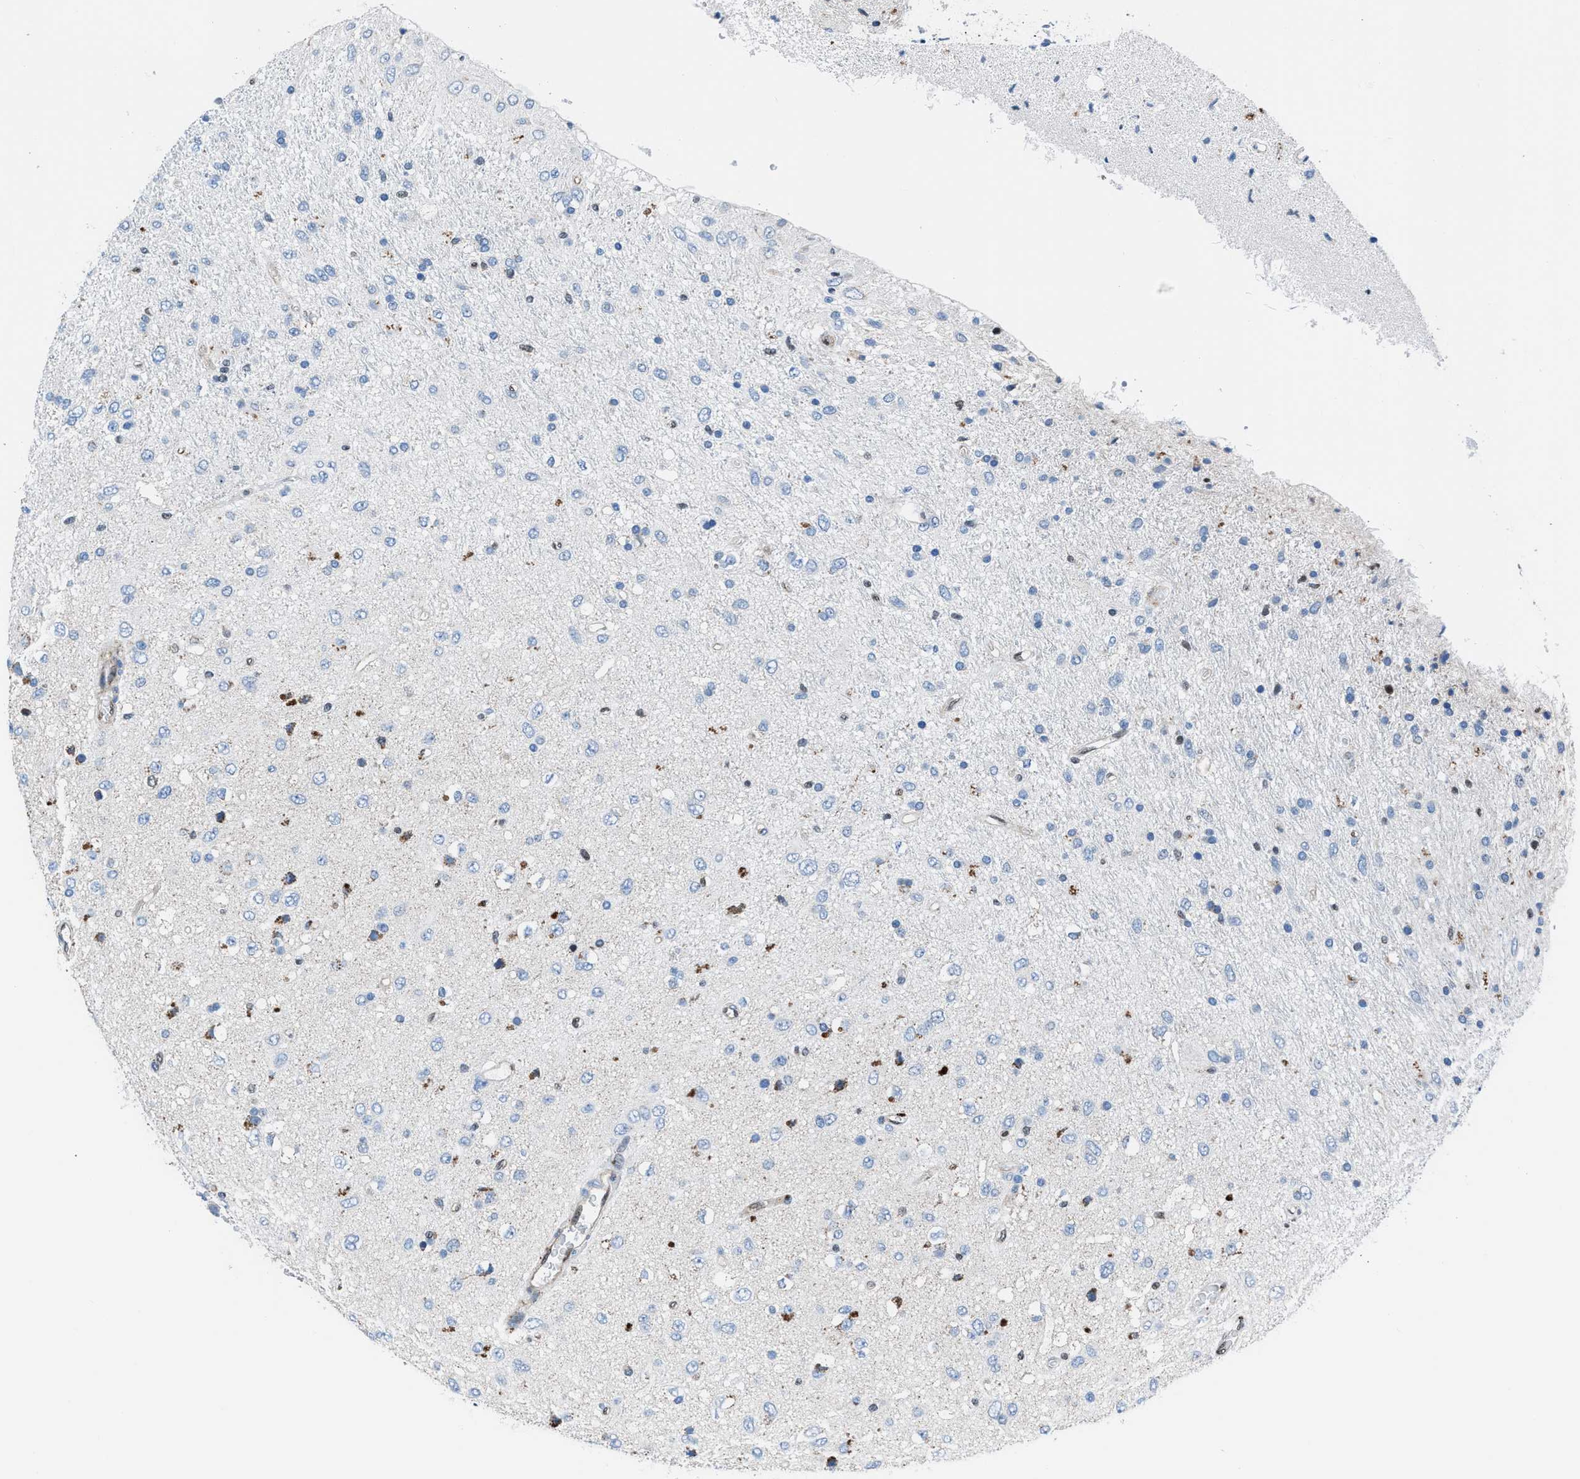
{"staining": {"intensity": "negative", "quantity": "none", "location": "none"}, "tissue": "glioma", "cell_type": "Tumor cells", "image_type": "cancer", "snomed": [{"axis": "morphology", "description": "Glioma, malignant, Low grade"}, {"axis": "topography", "description": "Brain"}], "caption": "Immunohistochemical staining of human low-grade glioma (malignant) displays no significant positivity in tumor cells.", "gene": "LMO2", "patient": {"sex": "male", "age": 77}}